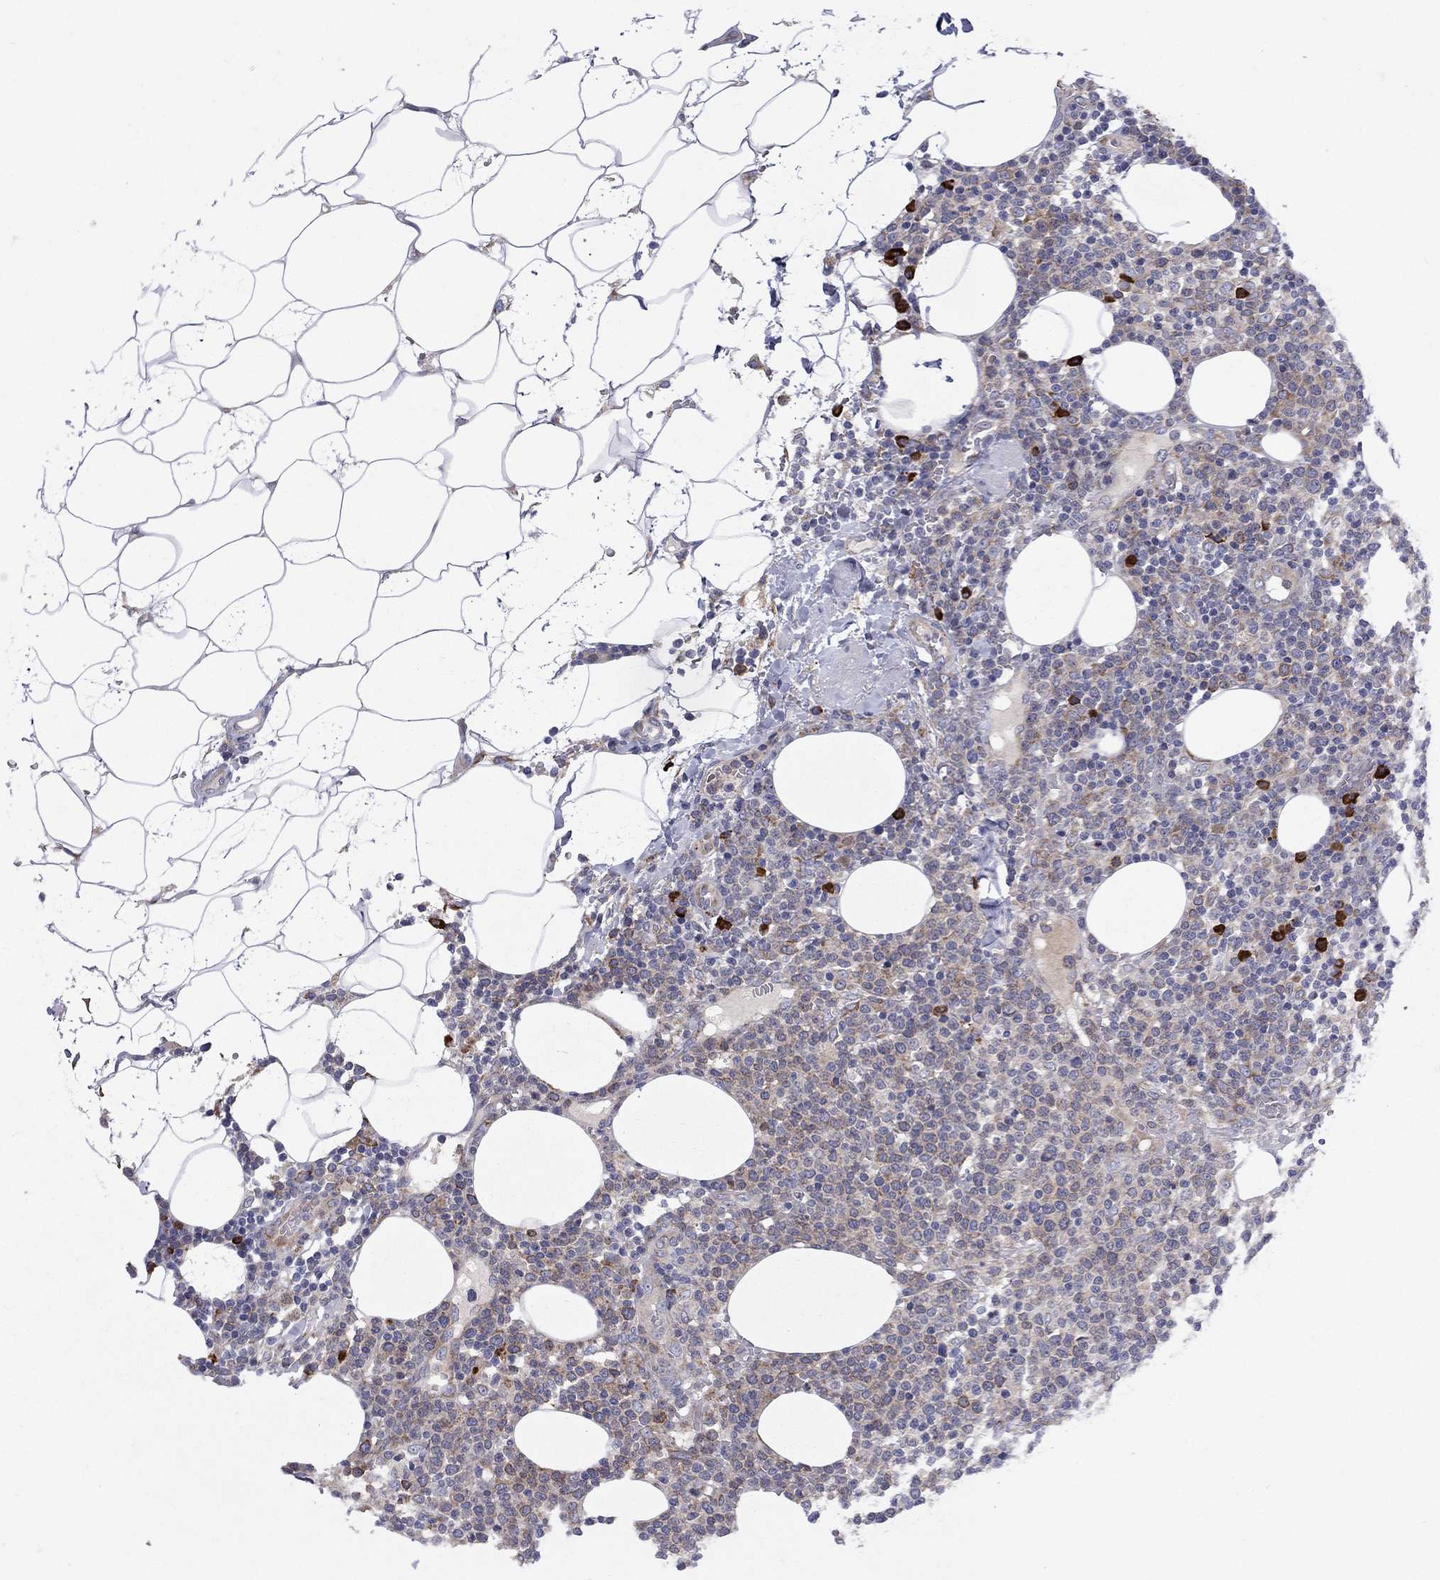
{"staining": {"intensity": "weak", "quantity": ">75%", "location": "cytoplasmic/membranous"}, "tissue": "lymphoma", "cell_type": "Tumor cells", "image_type": "cancer", "snomed": [{"axis": "morphology", "description": "Malignant lymphoma, non-Hodgkin's type, High grade"}, {"axis": "topography", "description": "Lymph node"}], "caption": "A histopathology image showing weak cytoplasmic/membranous staining in about >75% of tumor cells in lymphoma, as visualized by brown immunohistochemical staining.", "gene": "ASNS", "patient": {"sex": "male", "age": 61}}